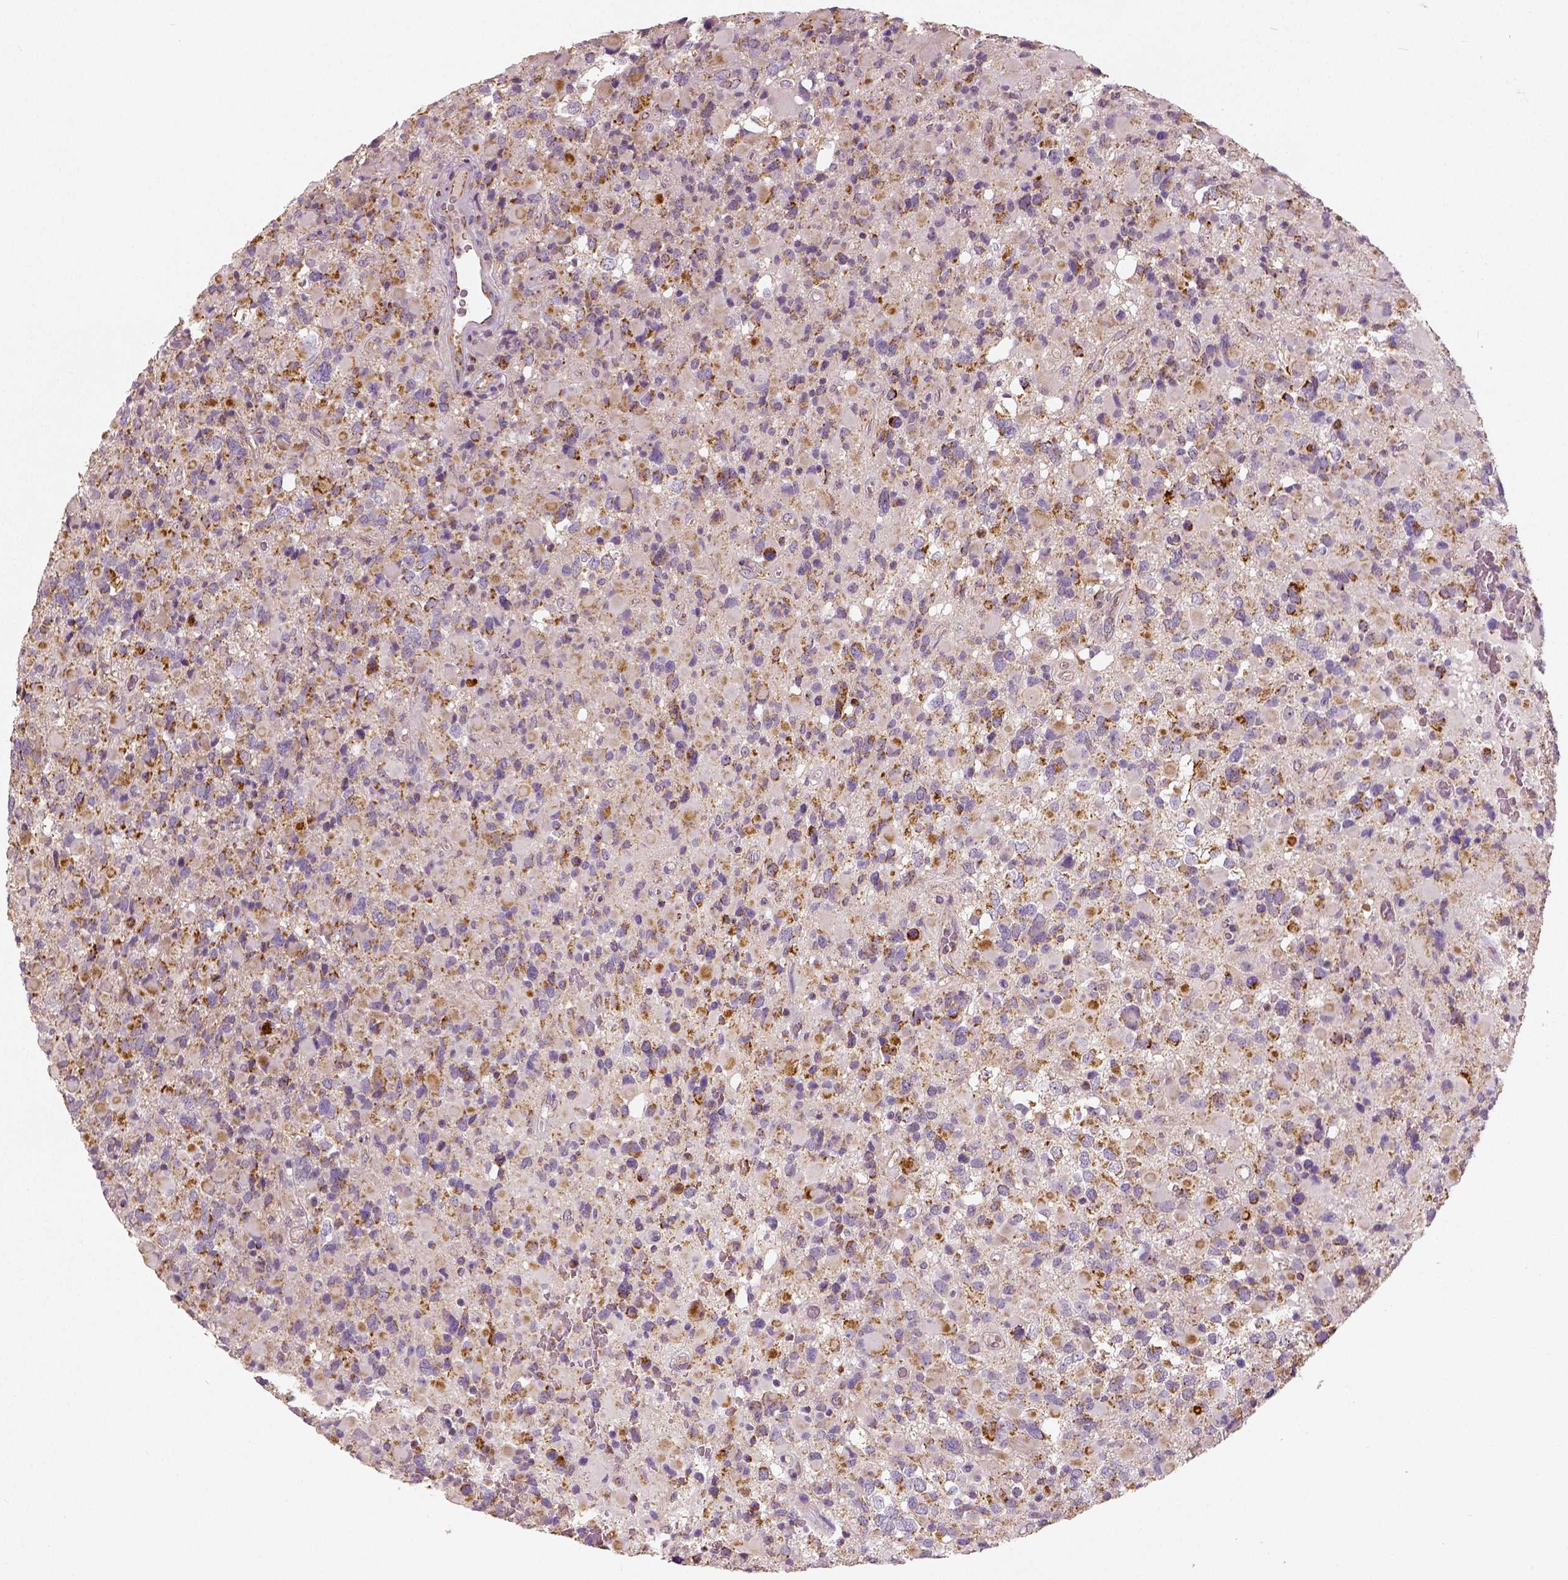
{"staining": {"intensity": "moderate", "quantity": ">75%", "location": "cytoplasmic/membranous"}, "tissue": "glioma", "cell_type": "Tumor cells", "image_type": "cancer", "snomed": [{"axis": "morphology", "description": "Glioma, malignant, High grade"}, {"axis": "topography", "description": "Brain"}], "caption": "Malignant glioma (high-grade) stained for a protein reveals moderate cytoplasmic/membranous positivity in tumor cells.", "gene": "PGAM5", "patient": {"sex": "female", "age": 40}}